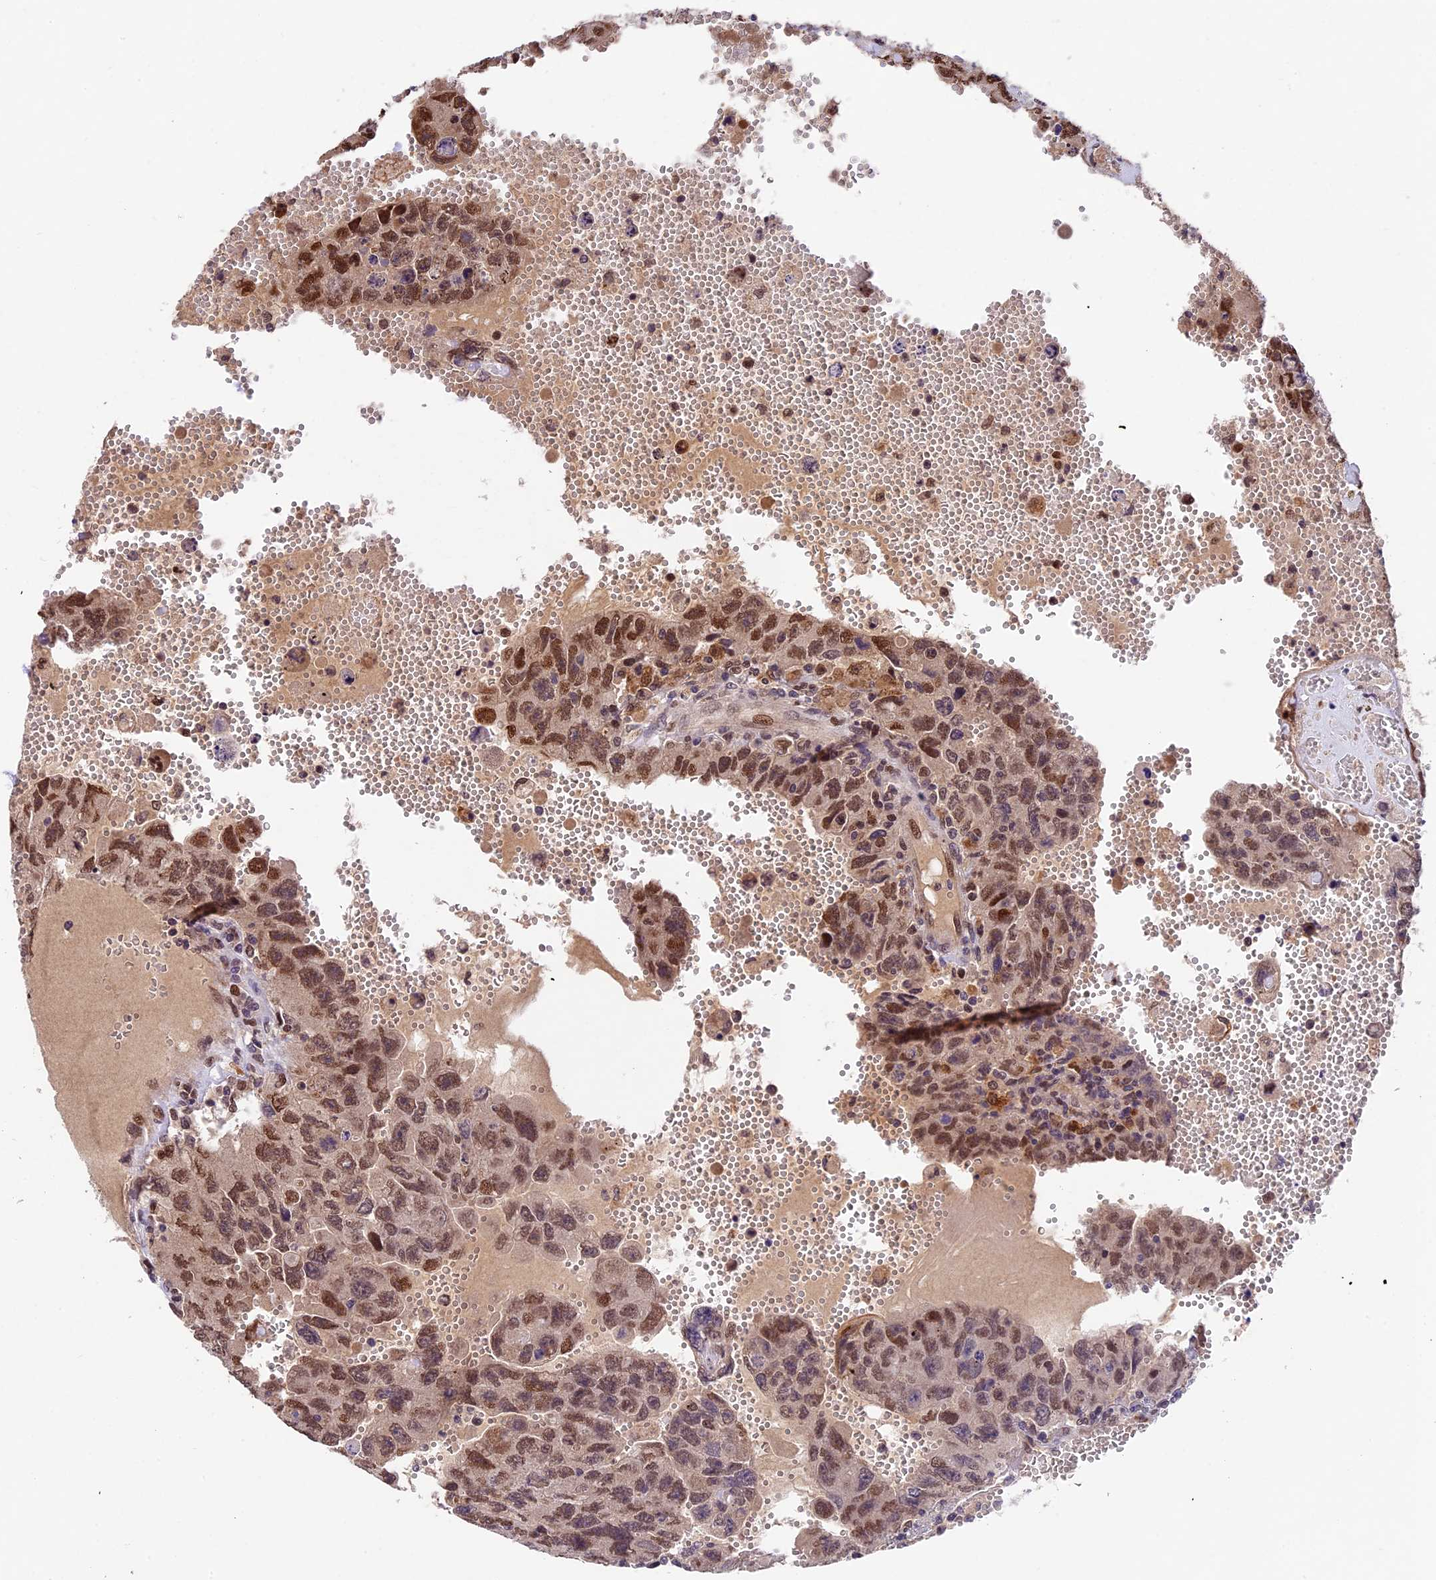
{"staining": {"intensity": "moderate", "quantity": ">75%", "location": "nuclear"}, "tissue": "testis cancer", "cell_type": "Tumor cells", "image_type": "cancer", "snomed": [{"axis": "morphology", "description": "Carcinoma, Embryonal, NOS"}, {"axis": "topography", "description": "Testis"}], "caption": "Moderate nuclear expression for a protein is present in about >75% of tumor cells of testis embryonal carcinoma using immunohistochemistry.", "gene": "CCSER1", "patient": {"sex": "male", "age": 26}}